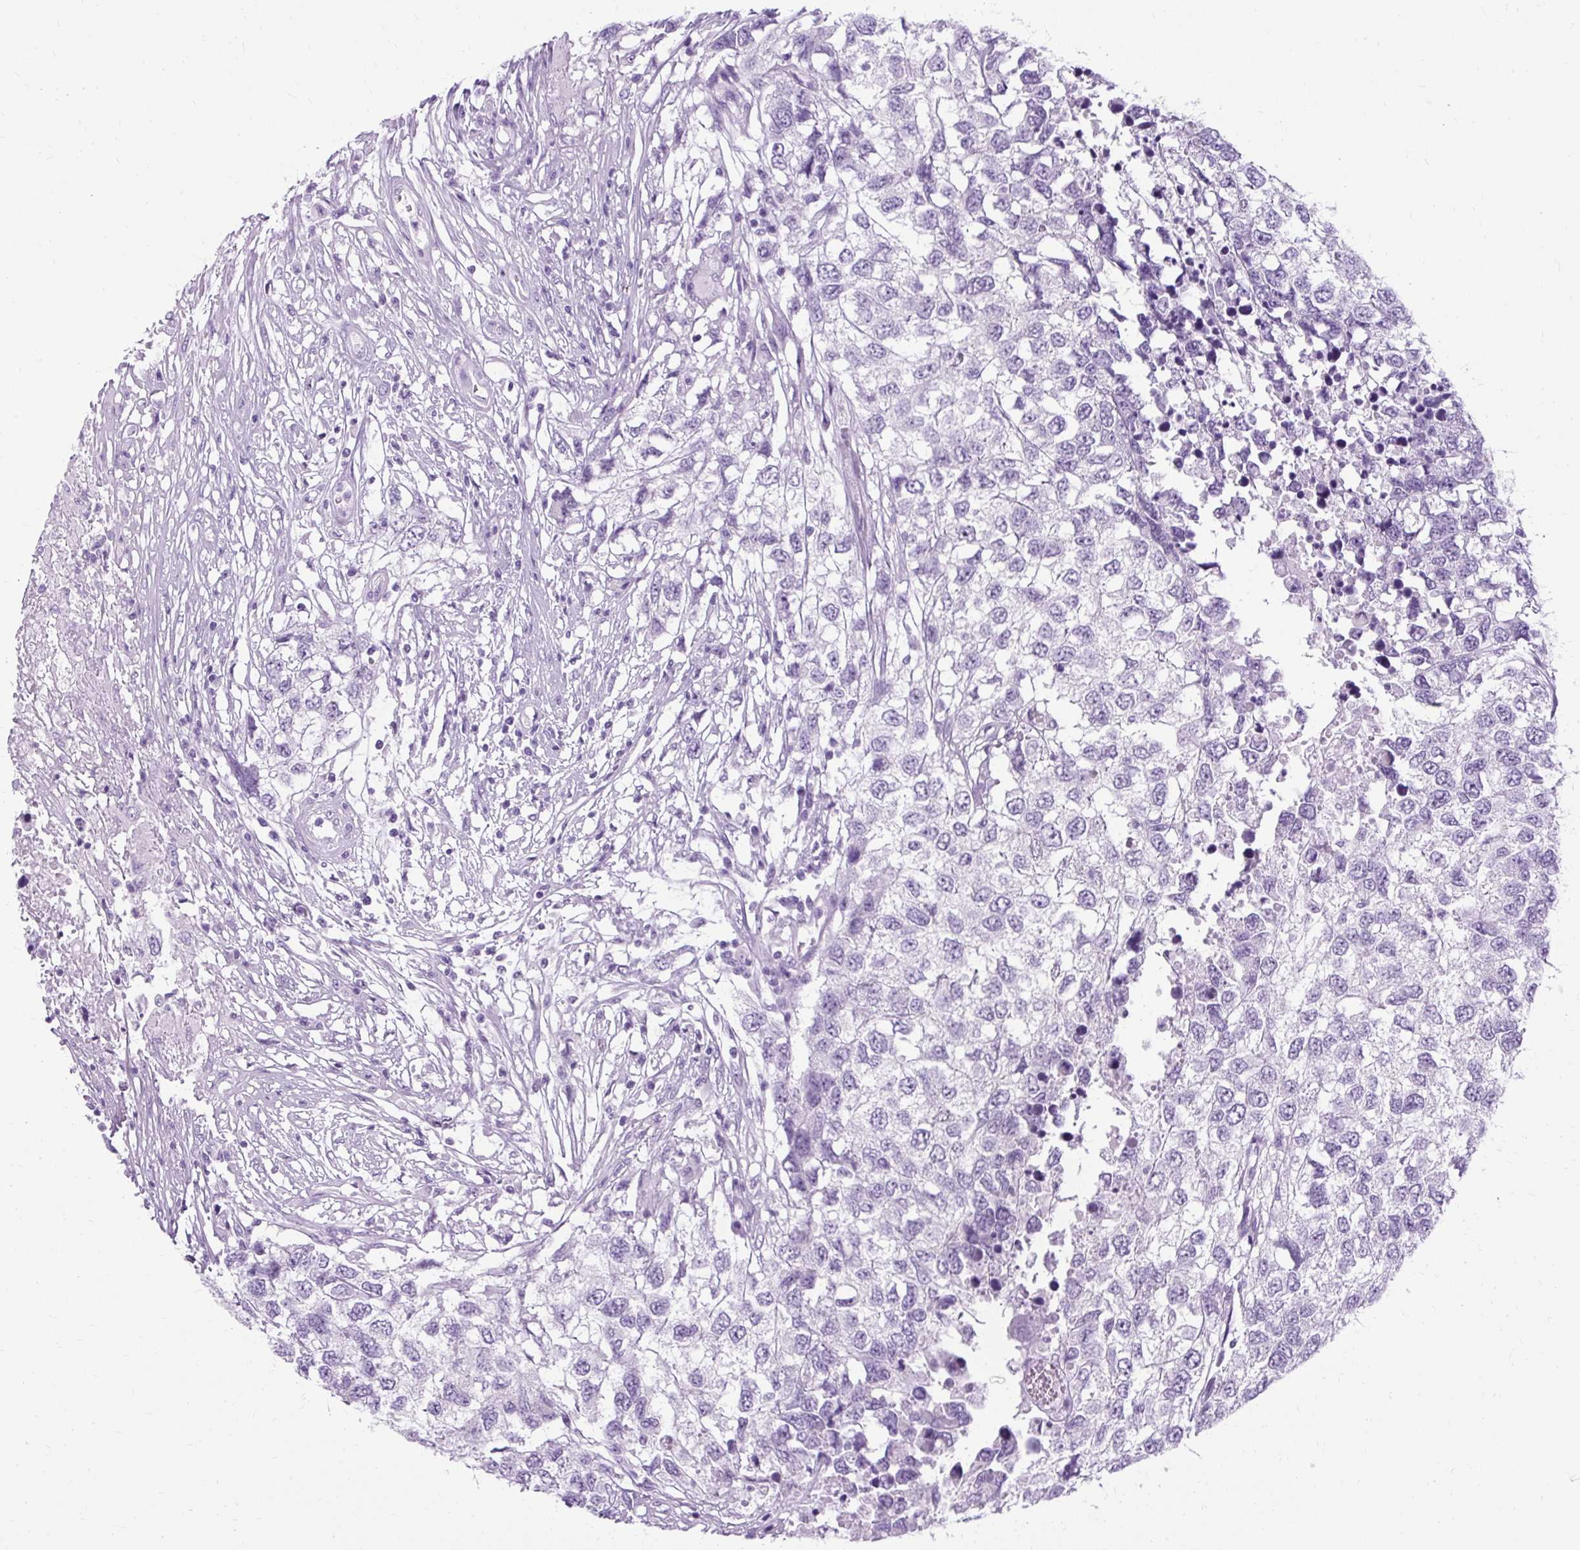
{"staining": {"intensity": "negative", "quantity": "none", "location": "none"}, "tissue": "testis cancer", "cell_type": "Tumor cells", "image_type": "cancer", "snomed": [{"axis": "morphology", "description": "Carcinoma, Embryonal, NOS"}, {"axis": "topography", "description": "Testis"}], "caption": "Tumor cells are negative for brown protein staining in embryonal carcinoma (testis).", "gene": "B3GNT4", "patient": {"sex": "male", "age": 83}}